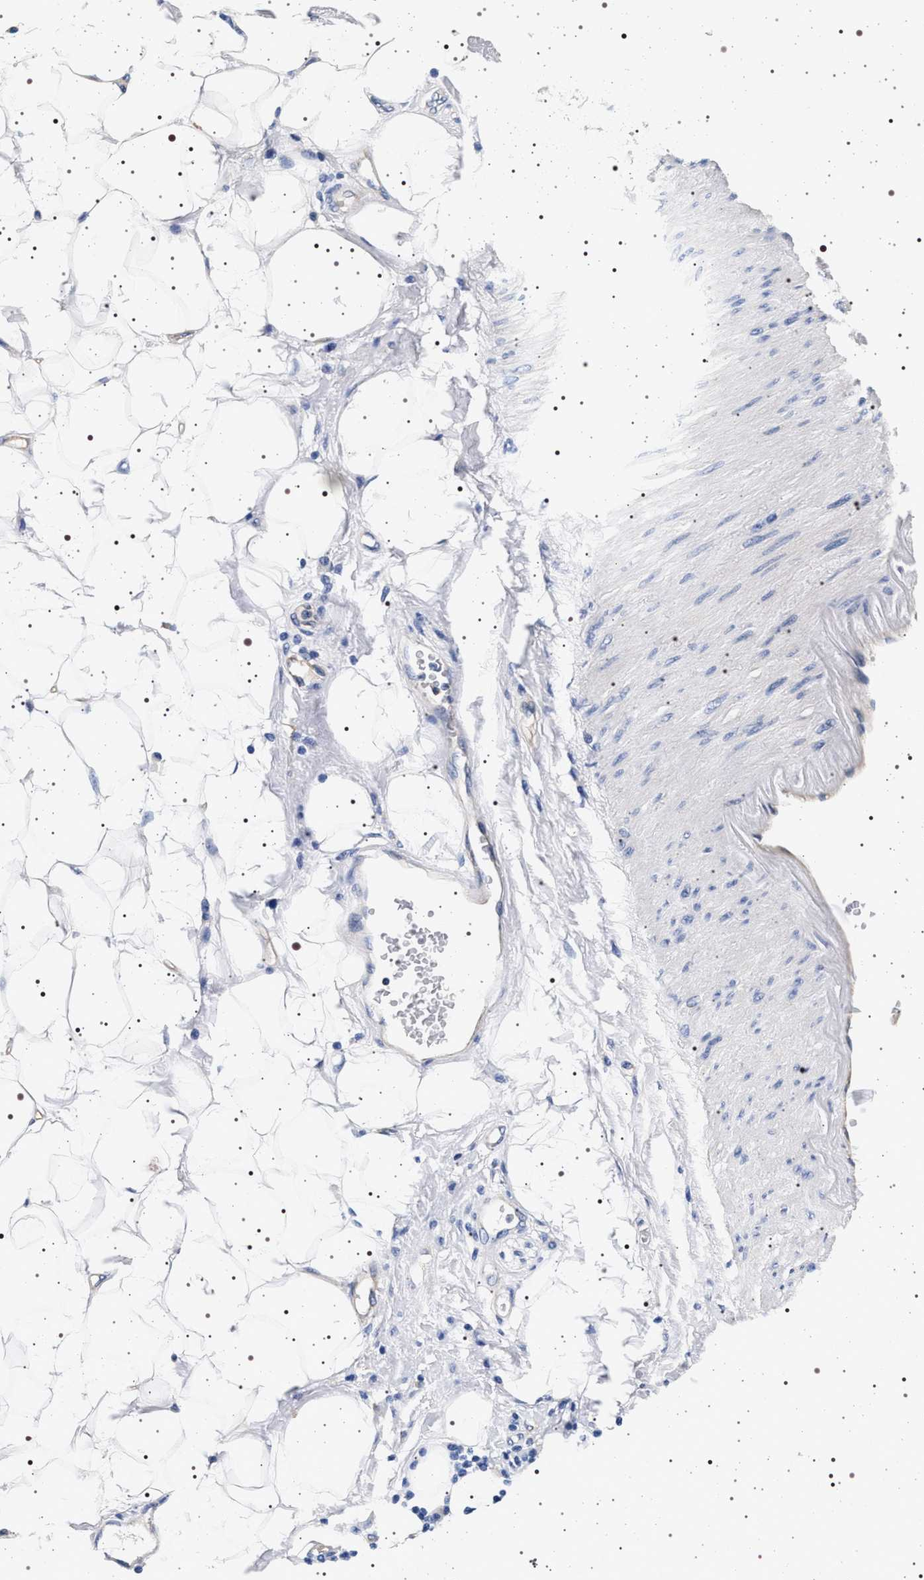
{"staining": {"intensity": "negative", "quantity": "none", "location": "none"}, "tissue": "adipose tissue", "cell_type": "Adipocytes", "image_type": "normal", "snomed": [{"axis": "morphology", "description": "Normal tissue, NOS"}, {"axis": "morphology", "description": "Adenocarcinoma, NOS"}, {"axis": "topography", "description": "Duodenum"}, {"axis": "topography", "description": "Peripheral nerve tissue"}], "caption": "Immunohistochemistry (IHC) histopathology image of normal human adipose tissue stained for a protein (brown), which exhibits no staining in adipocytes.", "gene": "HSD17B1", "patient": {"sex": "female", "age": 60}}